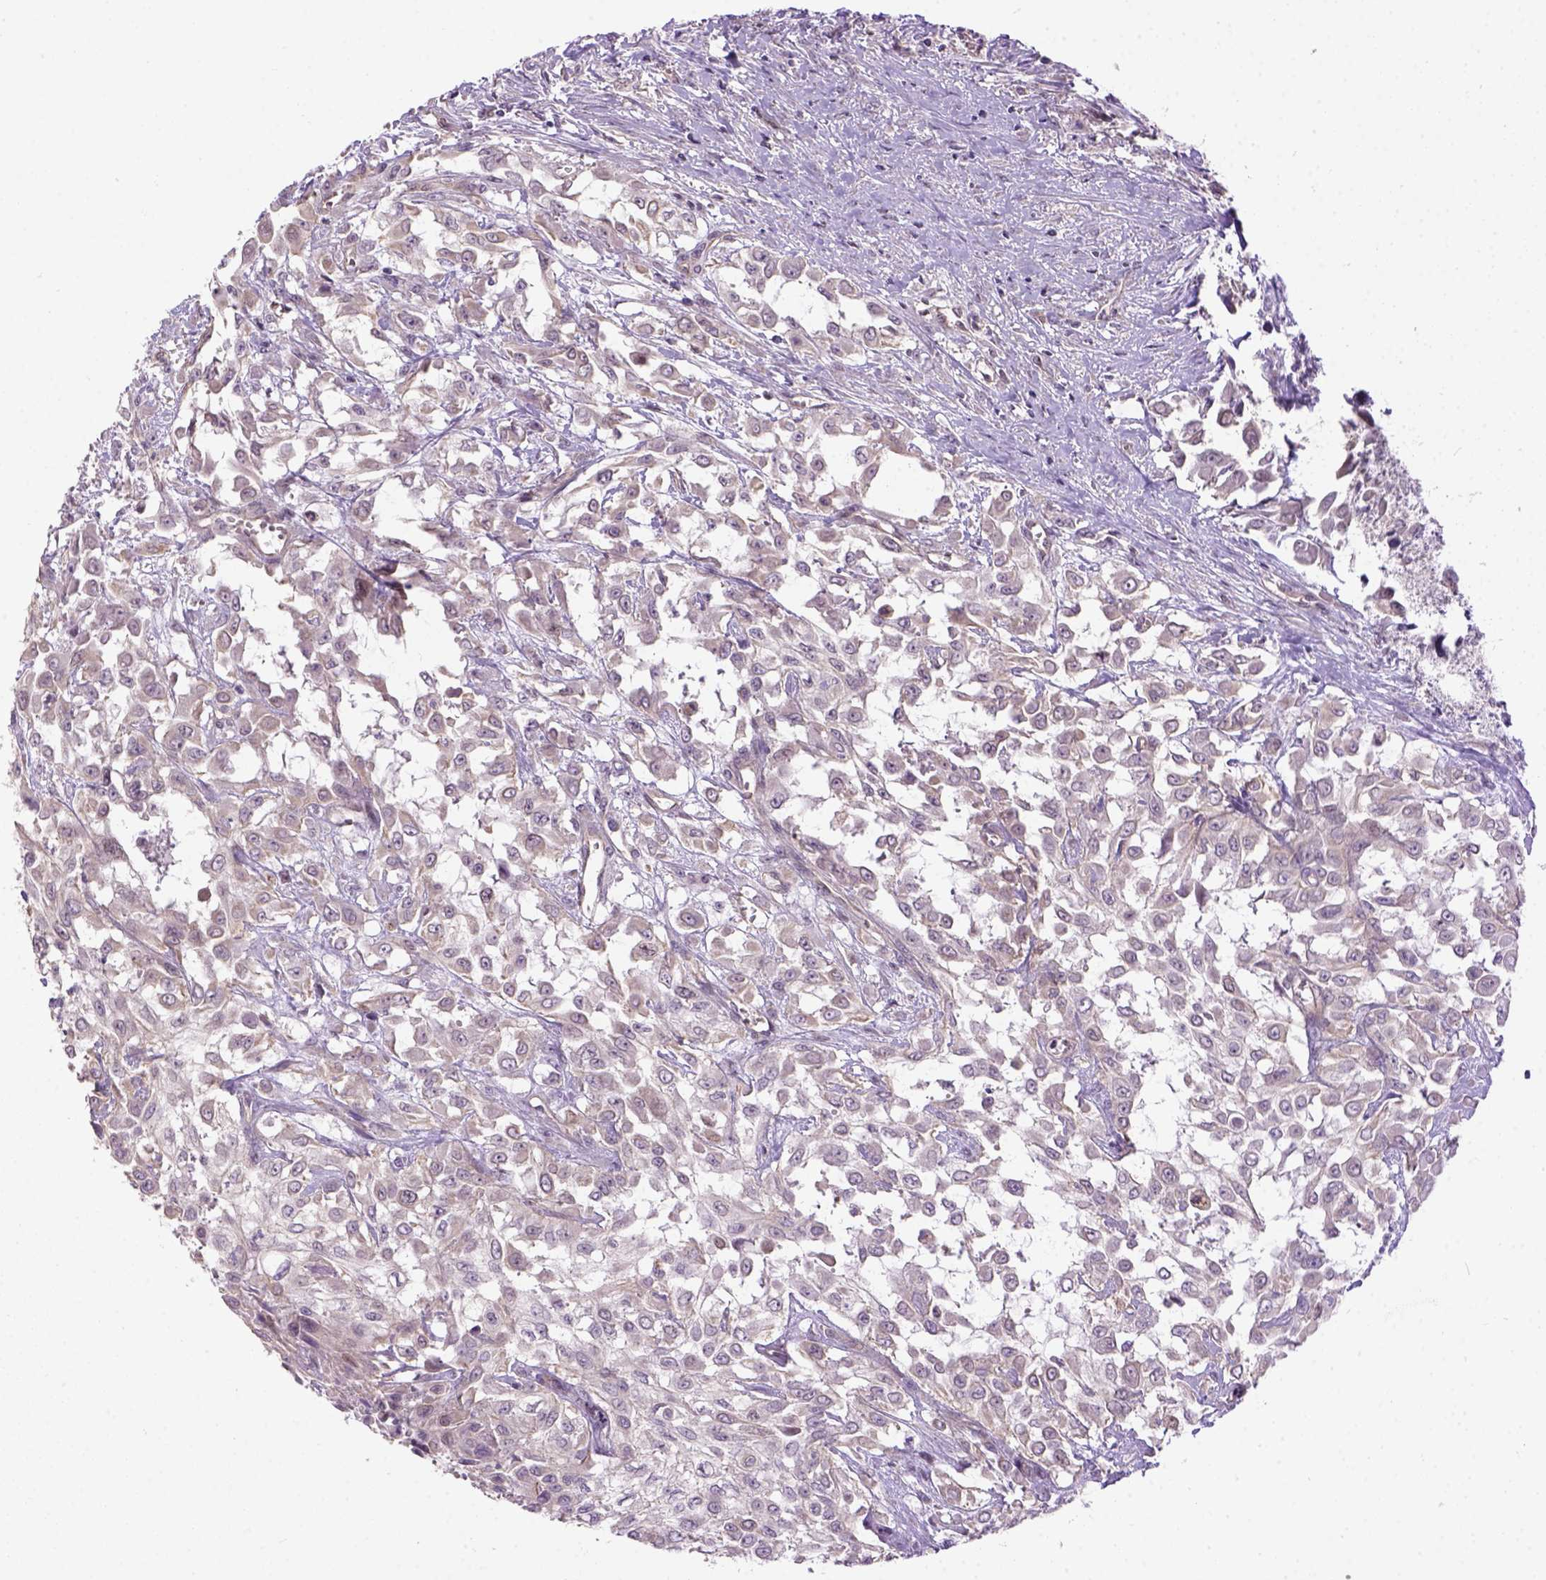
{"staining": {"intensity": "negative", "quantity": "none", "location": "none"}, "tissue": "urothelial cancer", "cell_type": "Tumor cells", "image_type": "cancer", "snomed": [{"axis": "morphology", "description": "Urothelial carcinoma, High grade"}, {"axis": "topography", "description": "Urinary bladder"}], "caption": "This micrograph is of urothelial carcinoma (high-grade) stained with immunohistochemistry to label a protein in brown with the nuclei are counter-stained blue. There is no staining in tumor cells. The staining was performed using DAB (3,3'-diaminobenzidine) to visualize the protein expression in brown, while the nuclei were stained in blue with hematoxylin (Magnification: 20x).", "gene": "KAZN", "patient": {"sex": "male", "age": 57}}